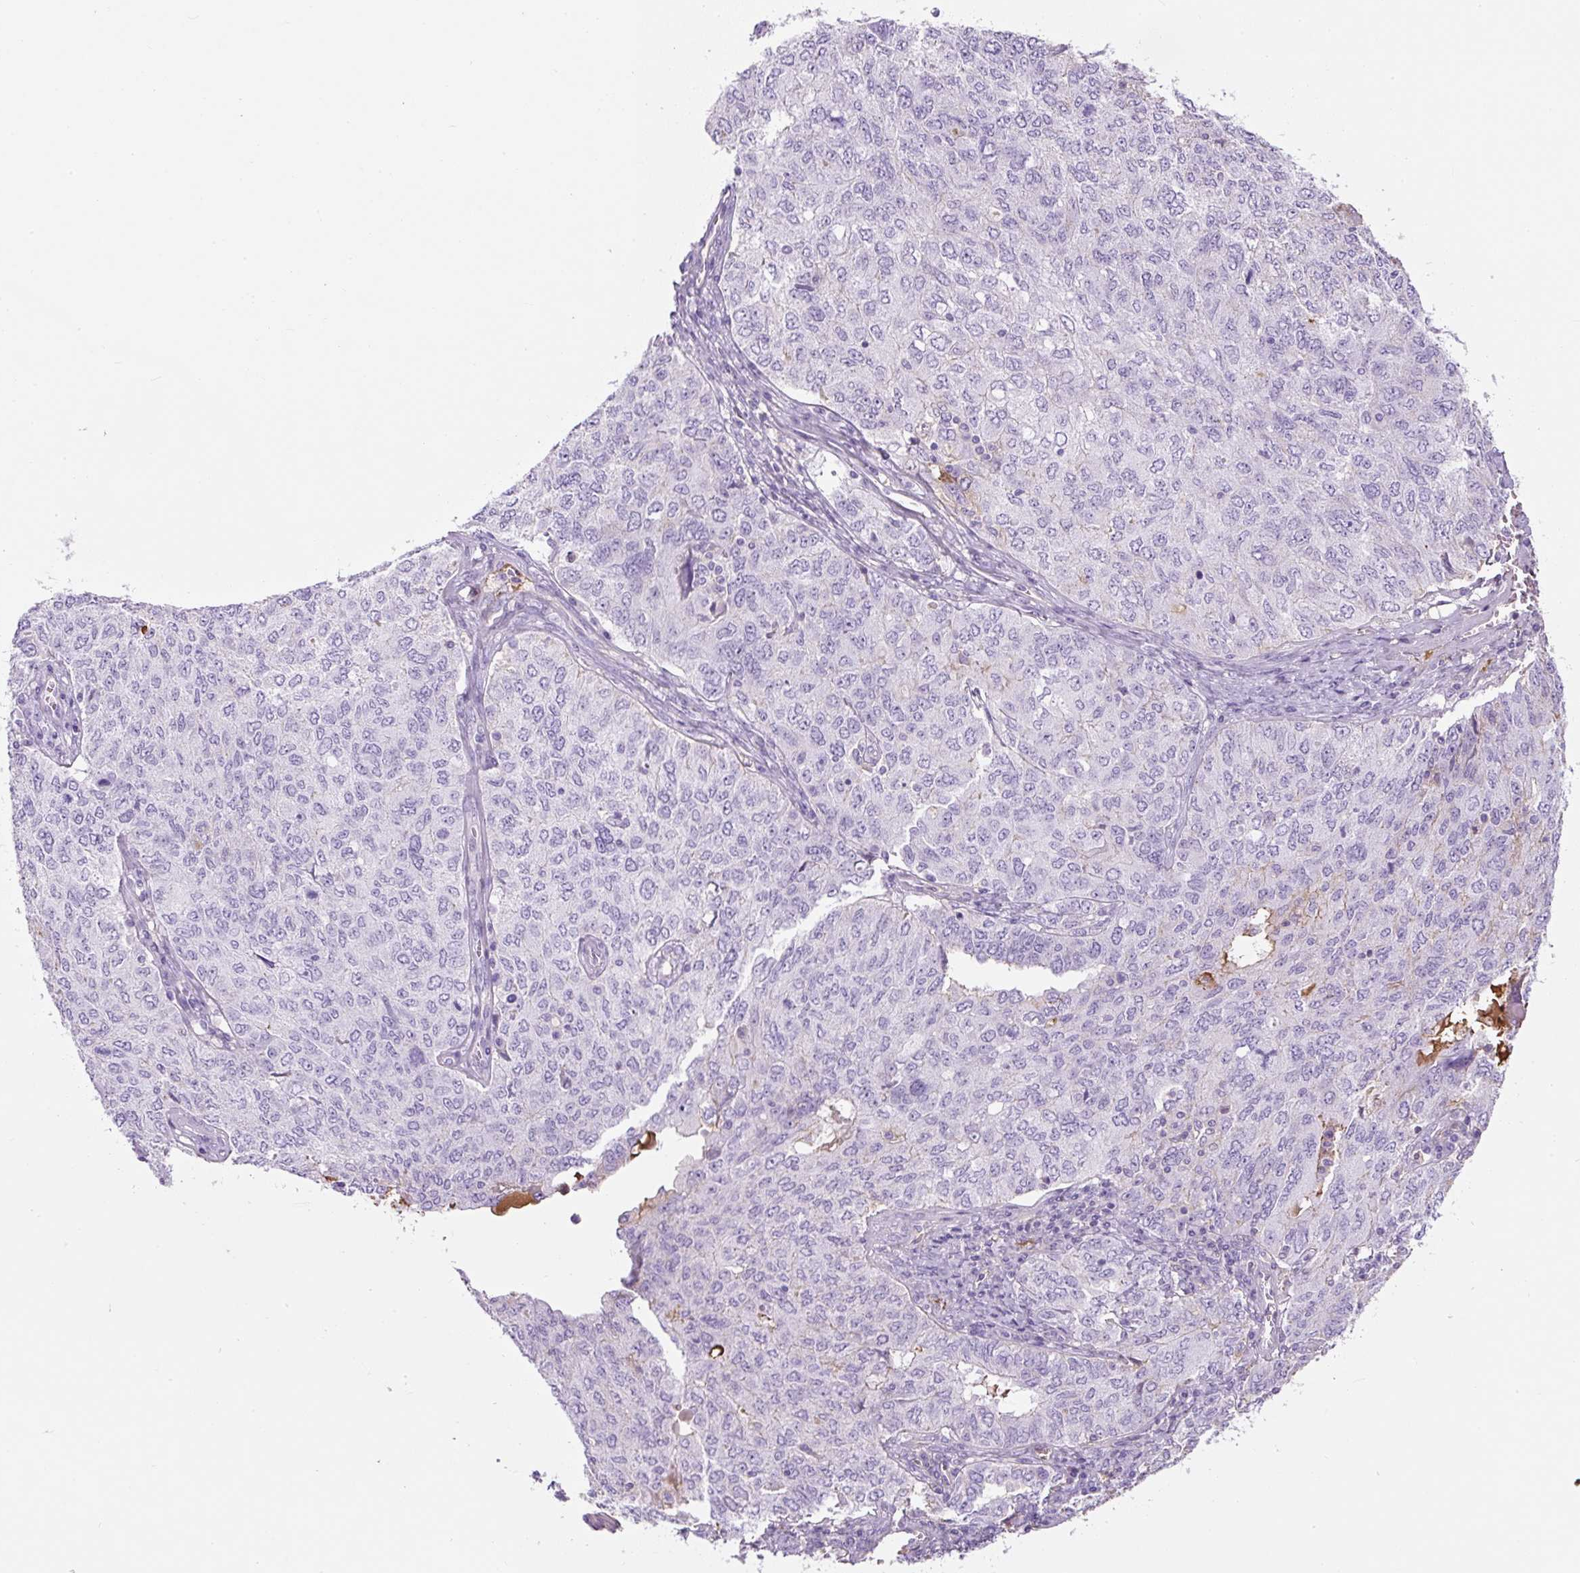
{"staining": {"intensity": "negative", "quantity": "none", "location": "none"}, "tissue": "ovarian cancer", "cell_type": "Tumor cells", "image_type": "cancer", "snomed": [{"axis": "morphology", "description": "Carcinoma, endometroid"}, {"axis": "topography", "description": "Ovary"}], "caption": "This image is of endometroid carcinoma (ovarian) stained with immunohistochemistry (IHC) to label a protein in brown with the nuclei are counter-stained blue. There is no staining in tumor cells.", "gene": "APOA1", "patient": {"sex": "female", "age": 62}}